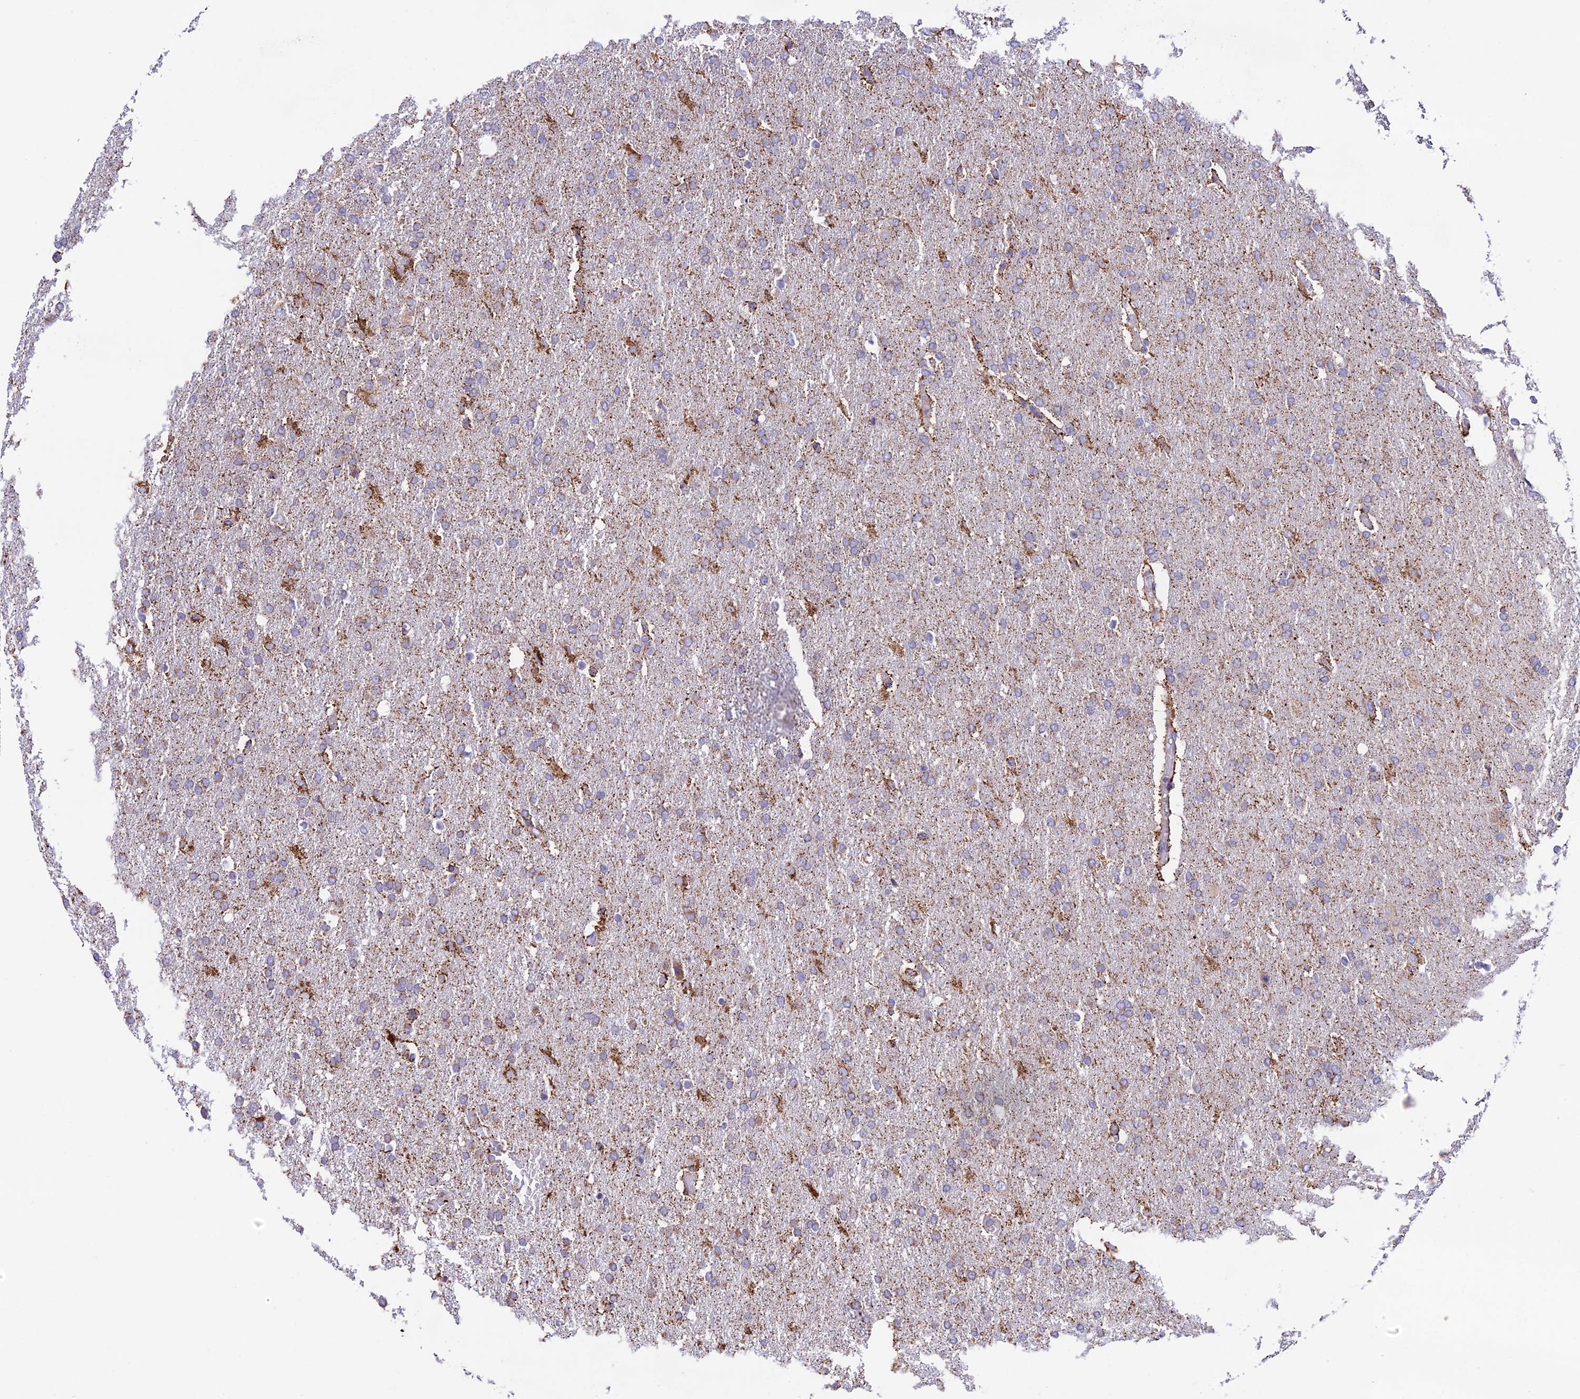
{"staining": {"intensity": "moderate", "quantity": "25%-75%", "location": "cytoplasmic/membranous"}, "tissue": "glioma", "cell_type": "Tumor cells", "image_type": "cancer", "snomed": [{"axis": "morphology", "description": "Glioma, malignant, High grade"}, {"axis": "topography", "description": "Brain"}], "caption": "Tumor cells reveal medium levels of moderate cytoplasmic/membranous positivity in about 25%-75% of cells in human malignant high-grade glioma.", "gene": "HSDL2", "patient": {"sex": "male", "age": 72}}